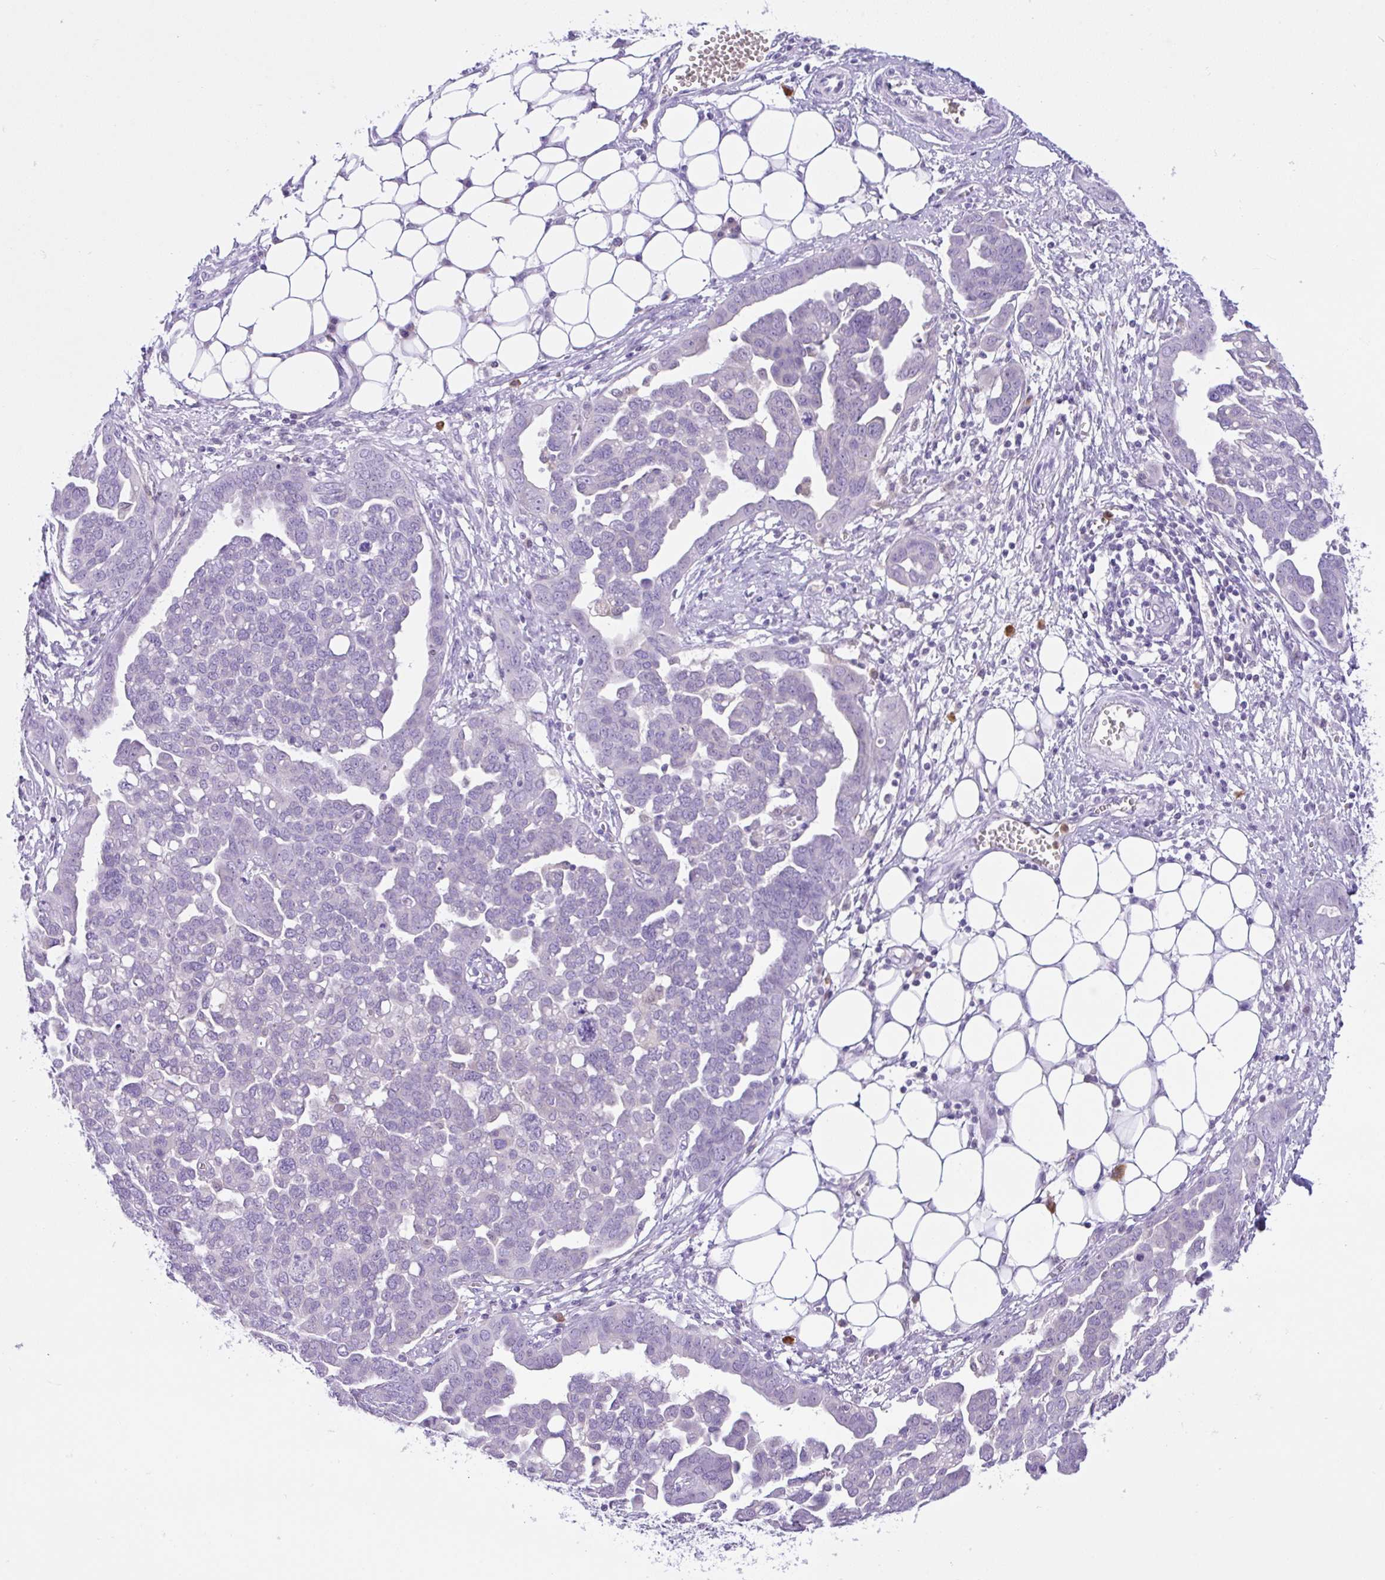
{"staining": {"intensity": "negative", "quantity": "none", "location": "none"}, "tissue": "ovarian cancer", "cell_type": "Tumor cells", "image_type": "cancer", "snomed": [{"axis": "morphology", "description": "Cystadenocarcinoma, serous, NOS"}, {"axis": "topography", "description": "Ovary"}], "caption": "Immunohistochemistry (IHC) micrograph of neoplastic tissue: human ovarian cancer (serous cystadenocarcinoma) stained with DAB displays no significant protein staining in tumor cells.", "gene": "NCF1", "patient": {"sex": "female", "age": 59}}